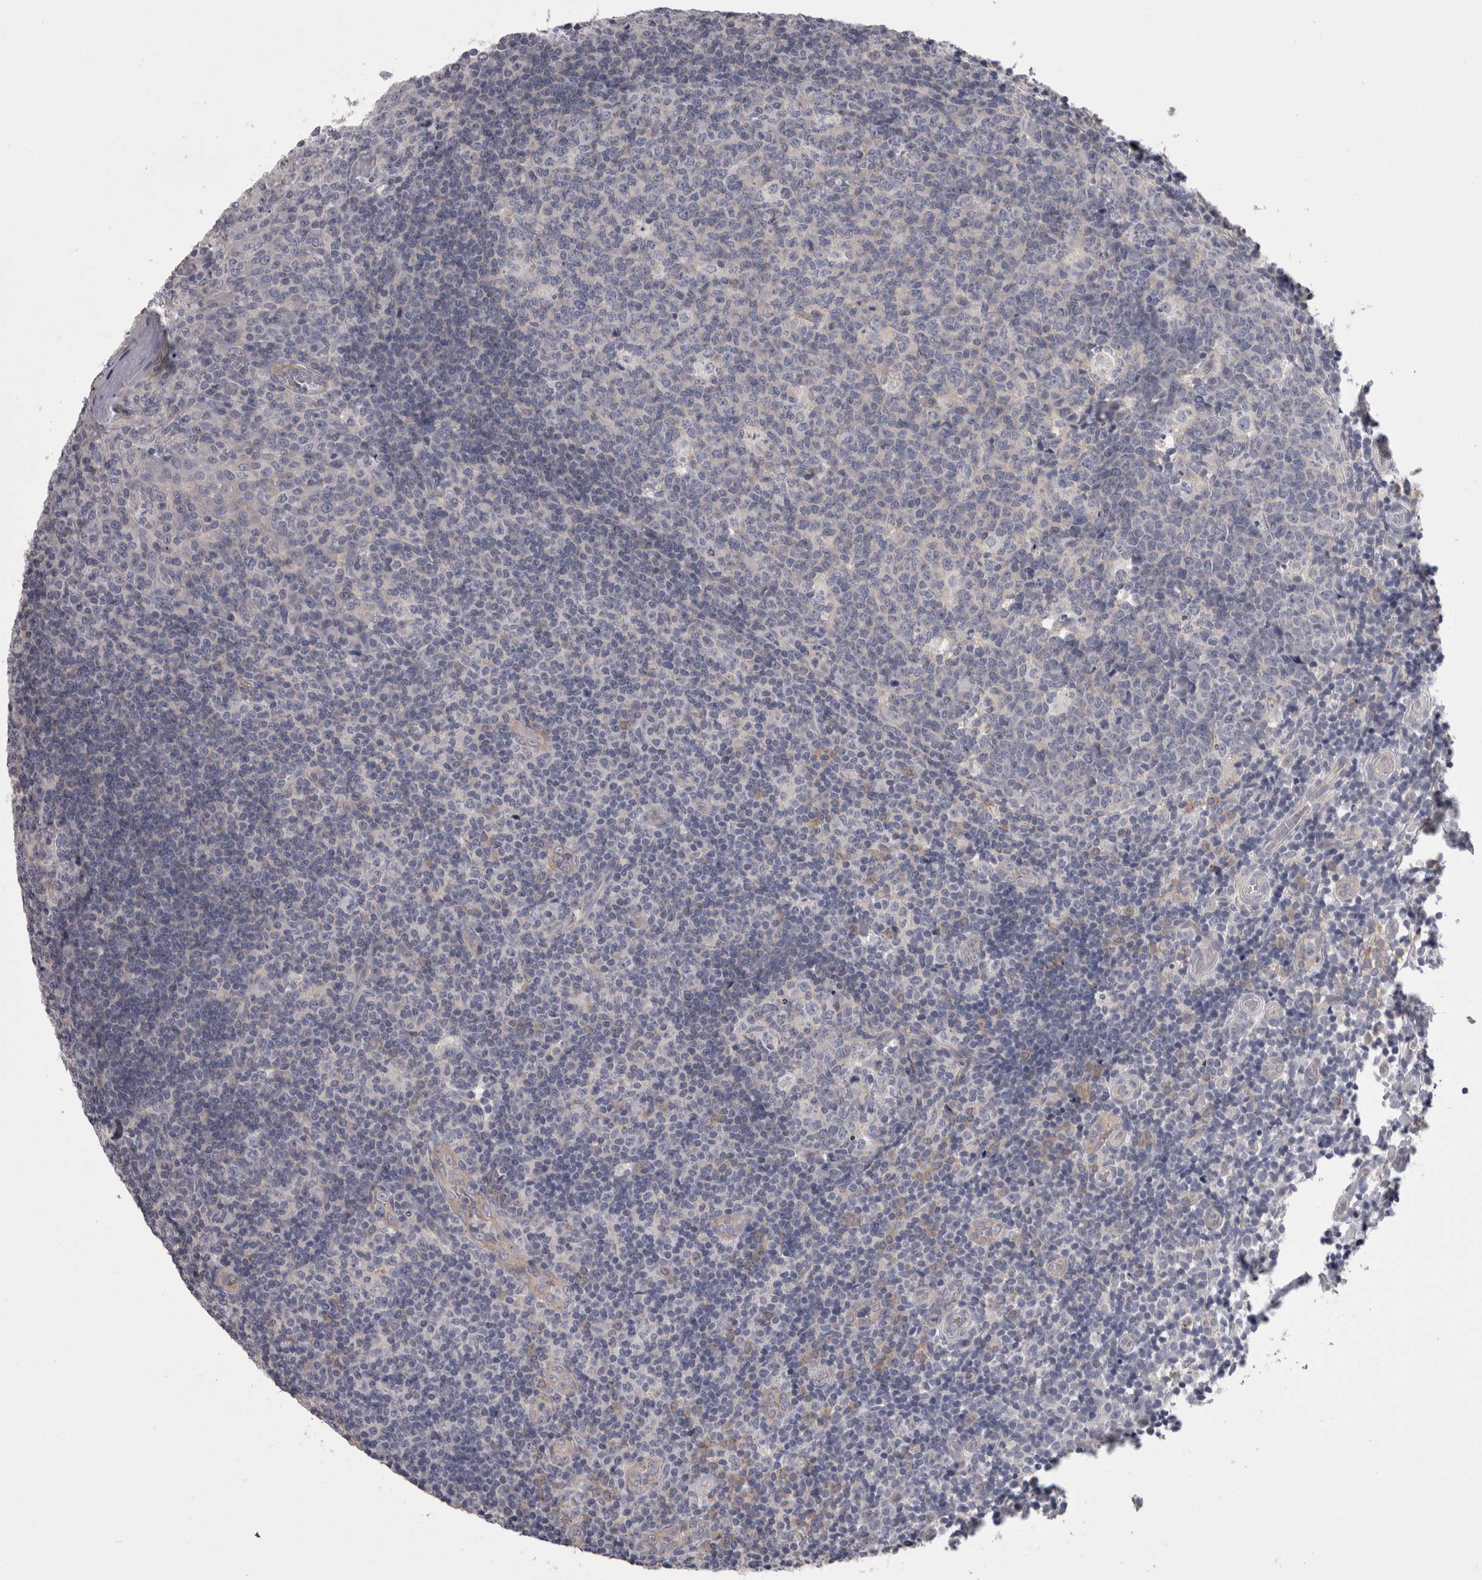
{"staining": {"intensity": "negative", "quantity": "none", "location": "none"}, "tissue": "tonsil", "cell_type": "Germinal center cells", "image_type": "normal", "snomed": [{"axis": "morphology", "description": "Normal tissue, NOS"}, {"axis": "topography", "description": "Tonsil"}], "caption": "Immunohistochemical staining of unremarkable human tonsil exhibits no significant staining in germinal center cells.", "gene": "LYZL6", "patient": {"sex": "female", "age": 19}}